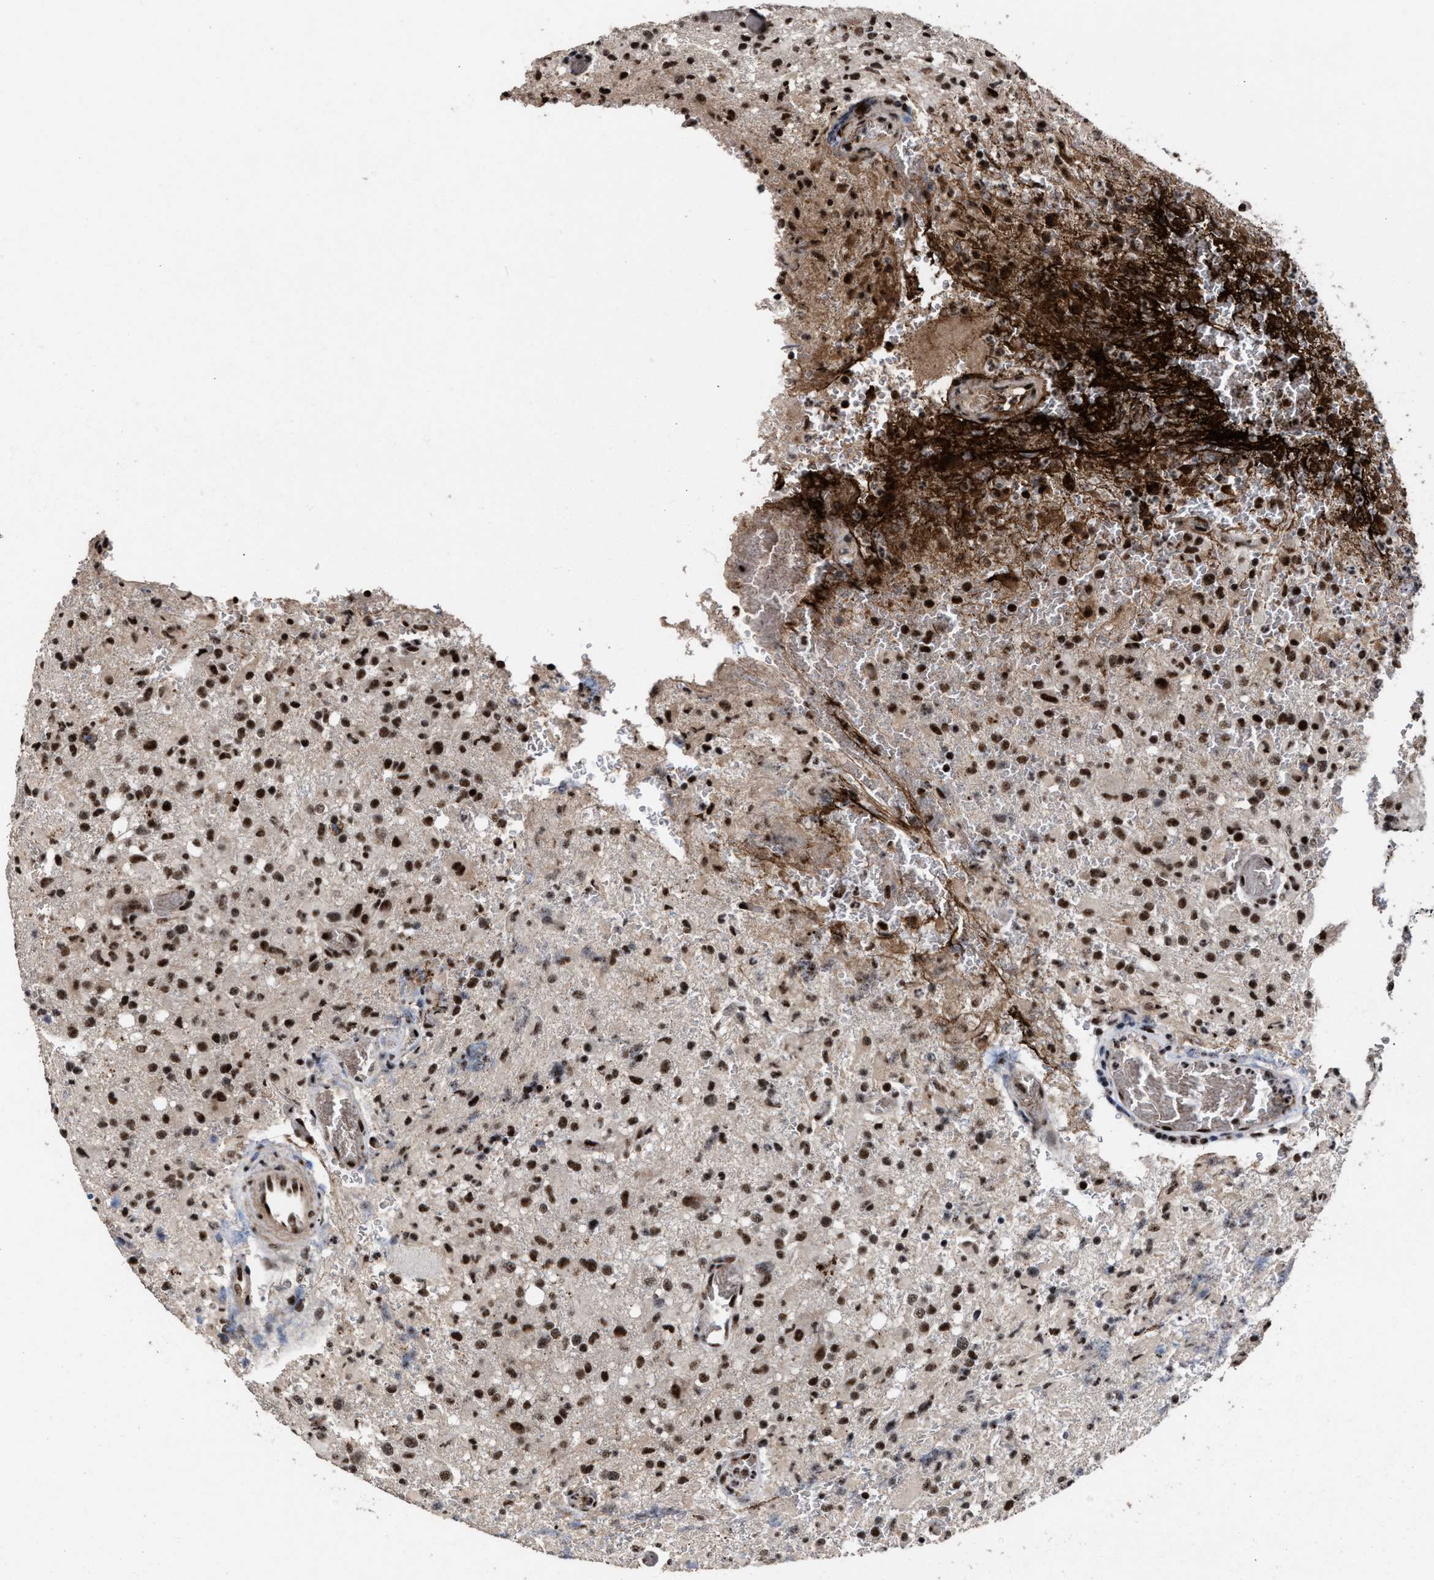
{"staining": {"intensity": "strong", "quantity": ">75%", "location": "nuclear"}, "tissue": "glioma", "cell_type": "Tumor cells", "image_type": "cancer", "snomed": [{"axis": "morphology", "description": "Glioma, malignant, High grade"}, {"axis": "topography", "description": "Brain"}], "caption": "A brown stain labels strong nuclear staining of a protein in glioma tumor cells. (DAB IHC, brown staining for protein, blue staining for nuclei).", "gene": "EIF4A3", "patient": {"sex": "female", "age": 57}}